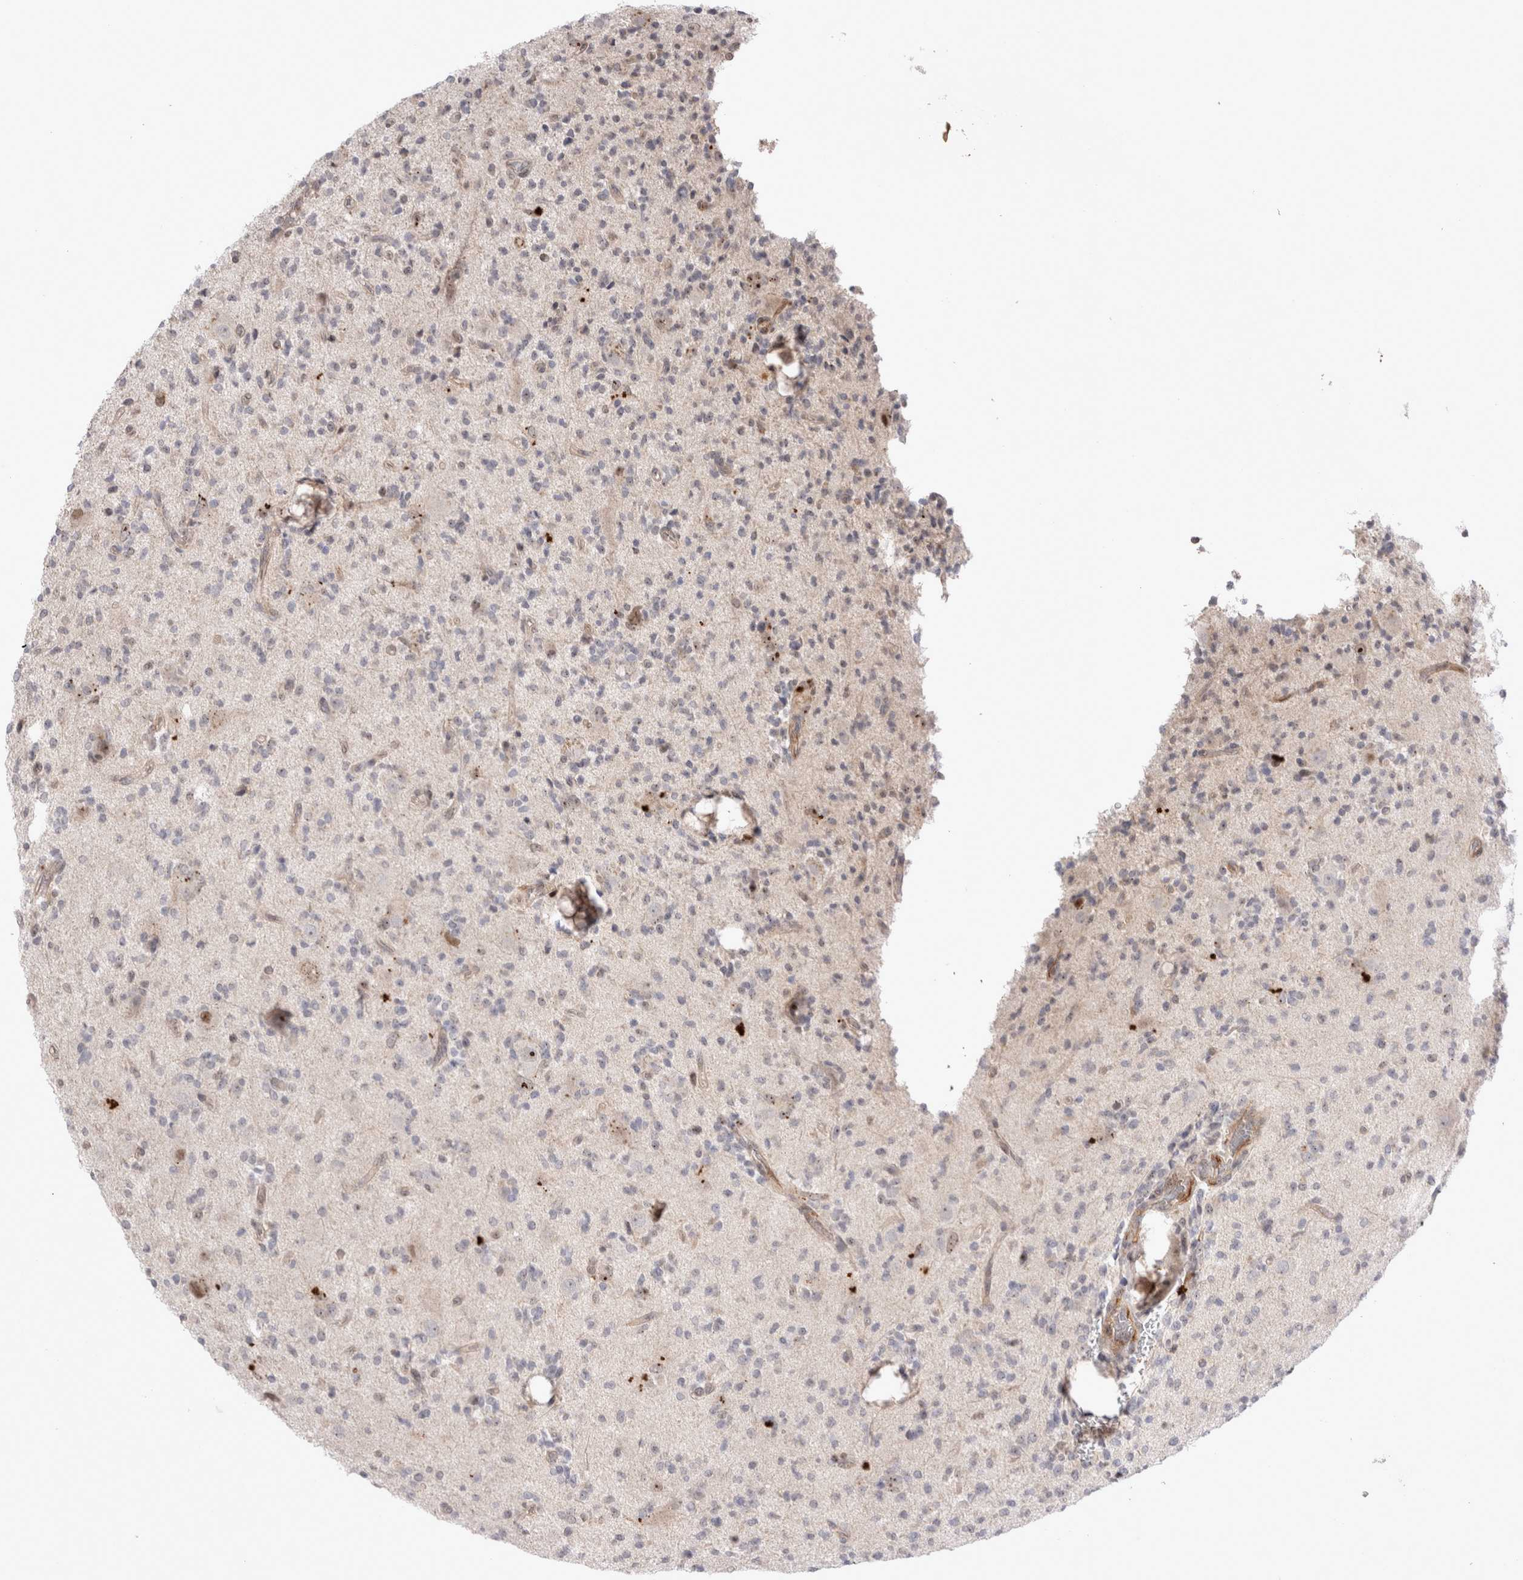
{"staining": {"intensity": "moderate", "quantity": "<25%", "location": "nuclear"}, "tissue": "glioma", "cell_type": "Tumor cells", "image_type": "cancer", "snomed": [{"axis": "morphology", "description": "Glioma, malignant, High grade"}, {"axis": "topography", "description": "Brain"}], "caption": "Human glioma stained for a protein (brown) demonstrates moderate nuclear positive expression in approximately <25% of tumor cells.", "gene": "STK11", "patient": {"sex": "male", "age": 34}}